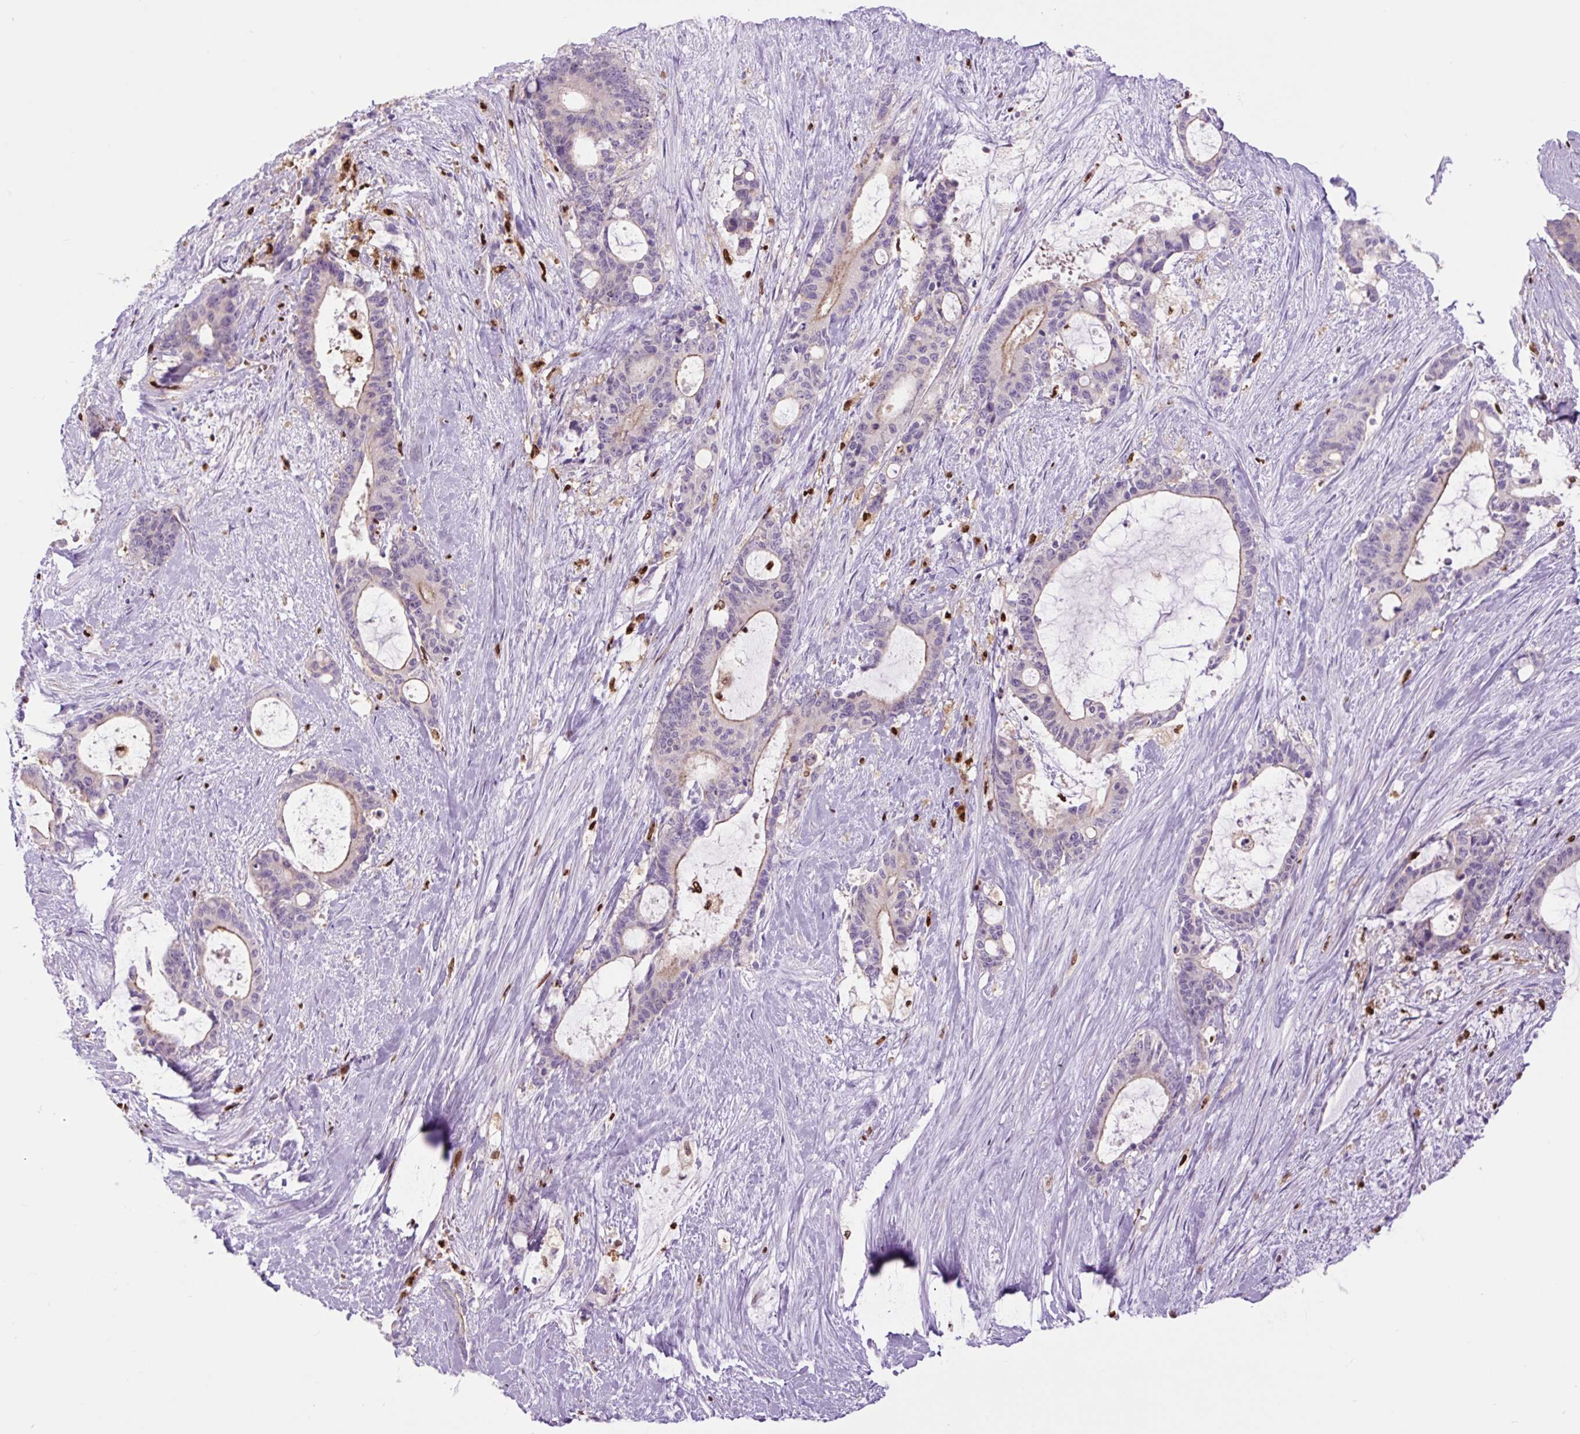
{"staining": {"intensity": "weak", "quantity": "<25%", "location": "cytoplasmic/membranous"}, "tissue": "liver cancer", "cell_type": "Tumor cells", "image_type": "cancer", "snomed": [{"axis": "morphology", "description": "Normal tissue, NOS"}, {"axis": "morphology", "description": "Cholangiocarcinoma"}, {"axis": "topography", "description": "Liver"}, {"axis": "topography", "description": "Peripheral nerve tissue"}], "caption": "Immunohistochemistry (IHC) photomicrograph of neoplastic tissue: liver cancer stained with DAB shows no significant protein positivity in tumor cells.", "gene": "SPI1", "patient": {"sex": "female", "age": 73}}